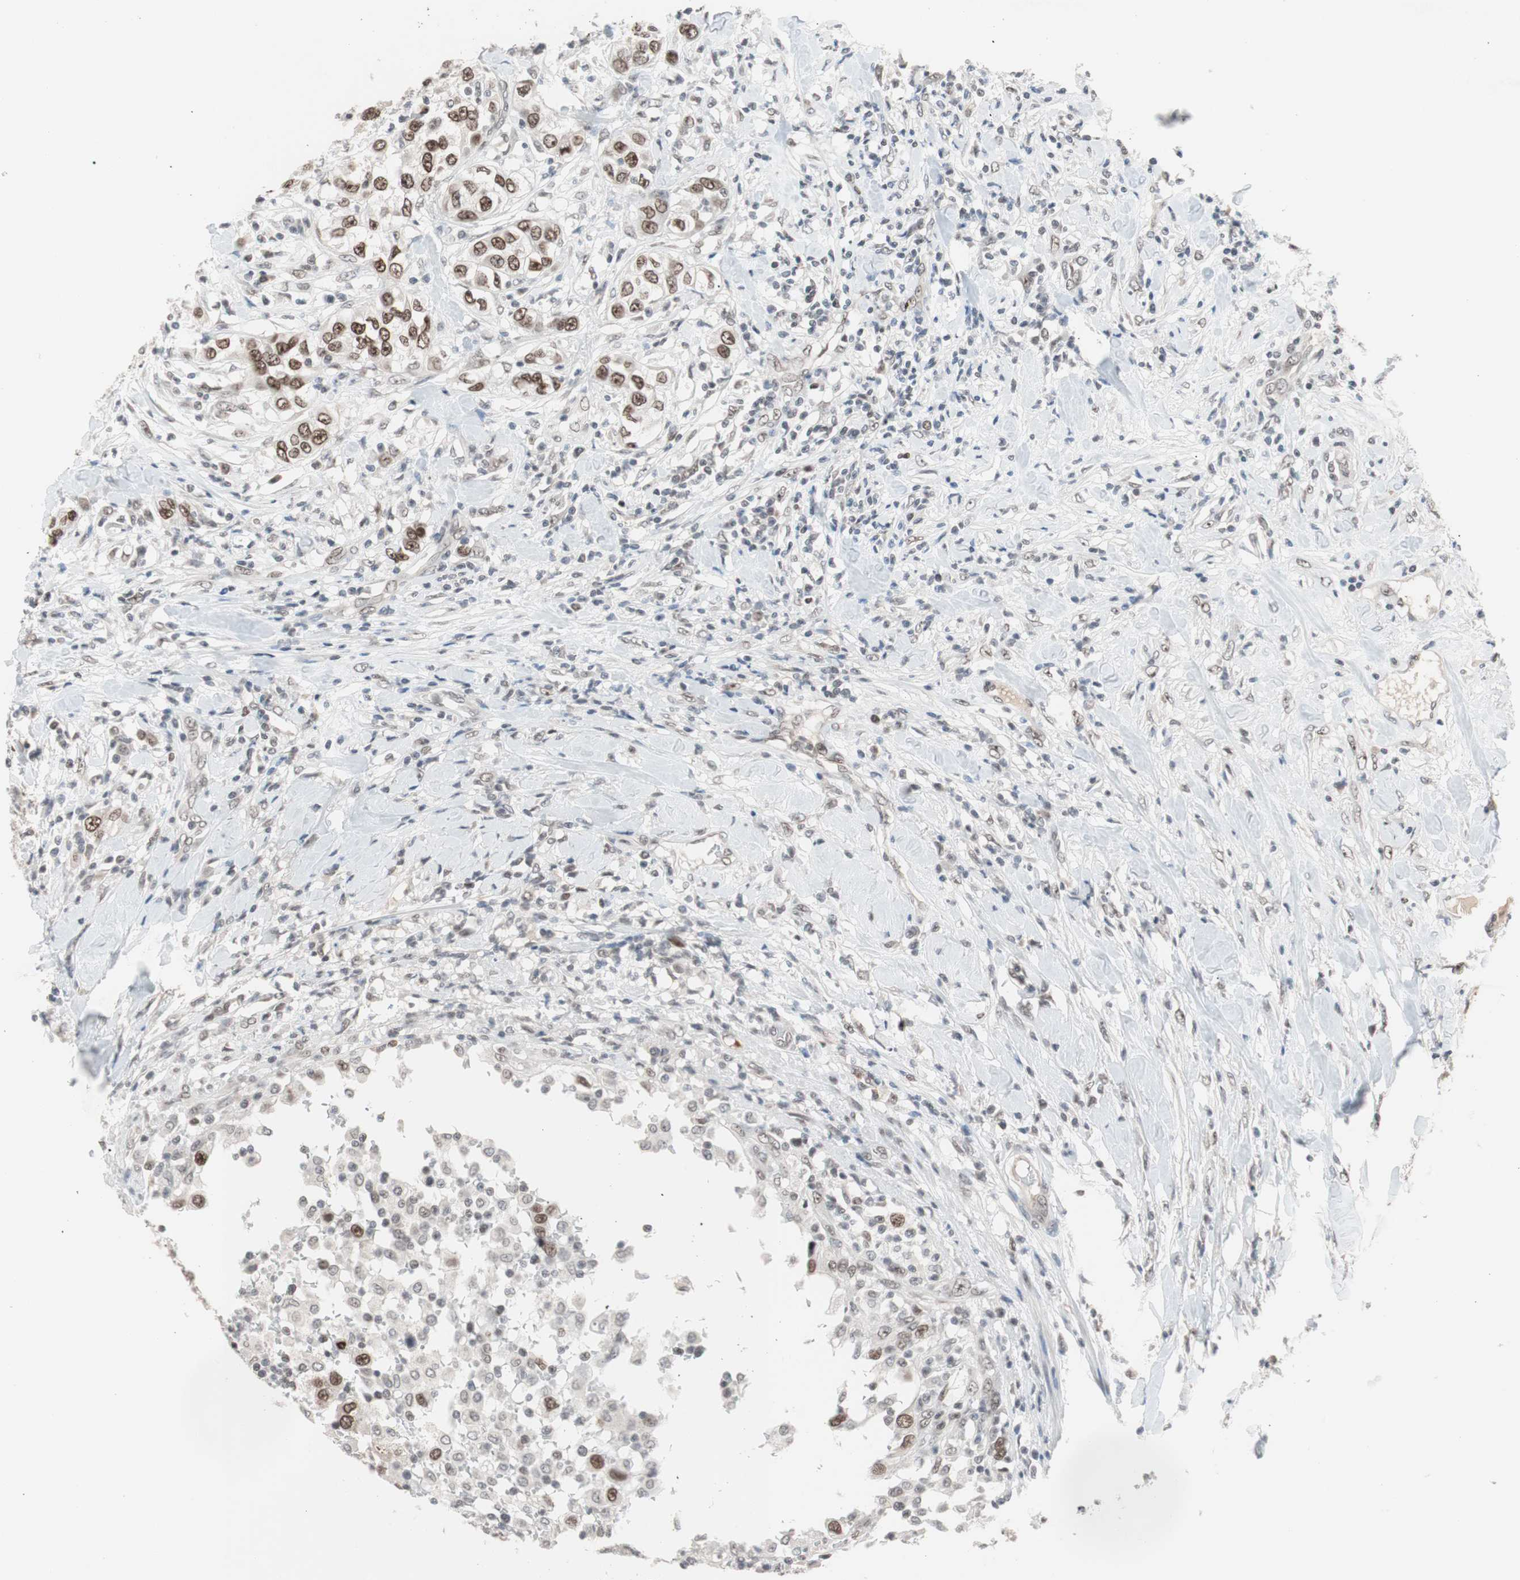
{"staining": {"intensity": "moderate", "quantity": ">75%", "location": "nuclear"}, "tissue": "urothelial cancer", "cell_type": "Tumor cells", "image_type": "cancer", "snomed": [{"axis": "morphology", "description": "Urothelial carcinoma, High grade"}, {"axis": "topography", "description": "Urinary bladder"}], "caption": "The histopathology image exhibits immunohistochemical staining of urothelial cancer. There is moderate nuclear positivity is appreciated in approximately >75% of tumor cells.", "gene": "LIG3", "patient": {"sex": "female", "age": 80}}